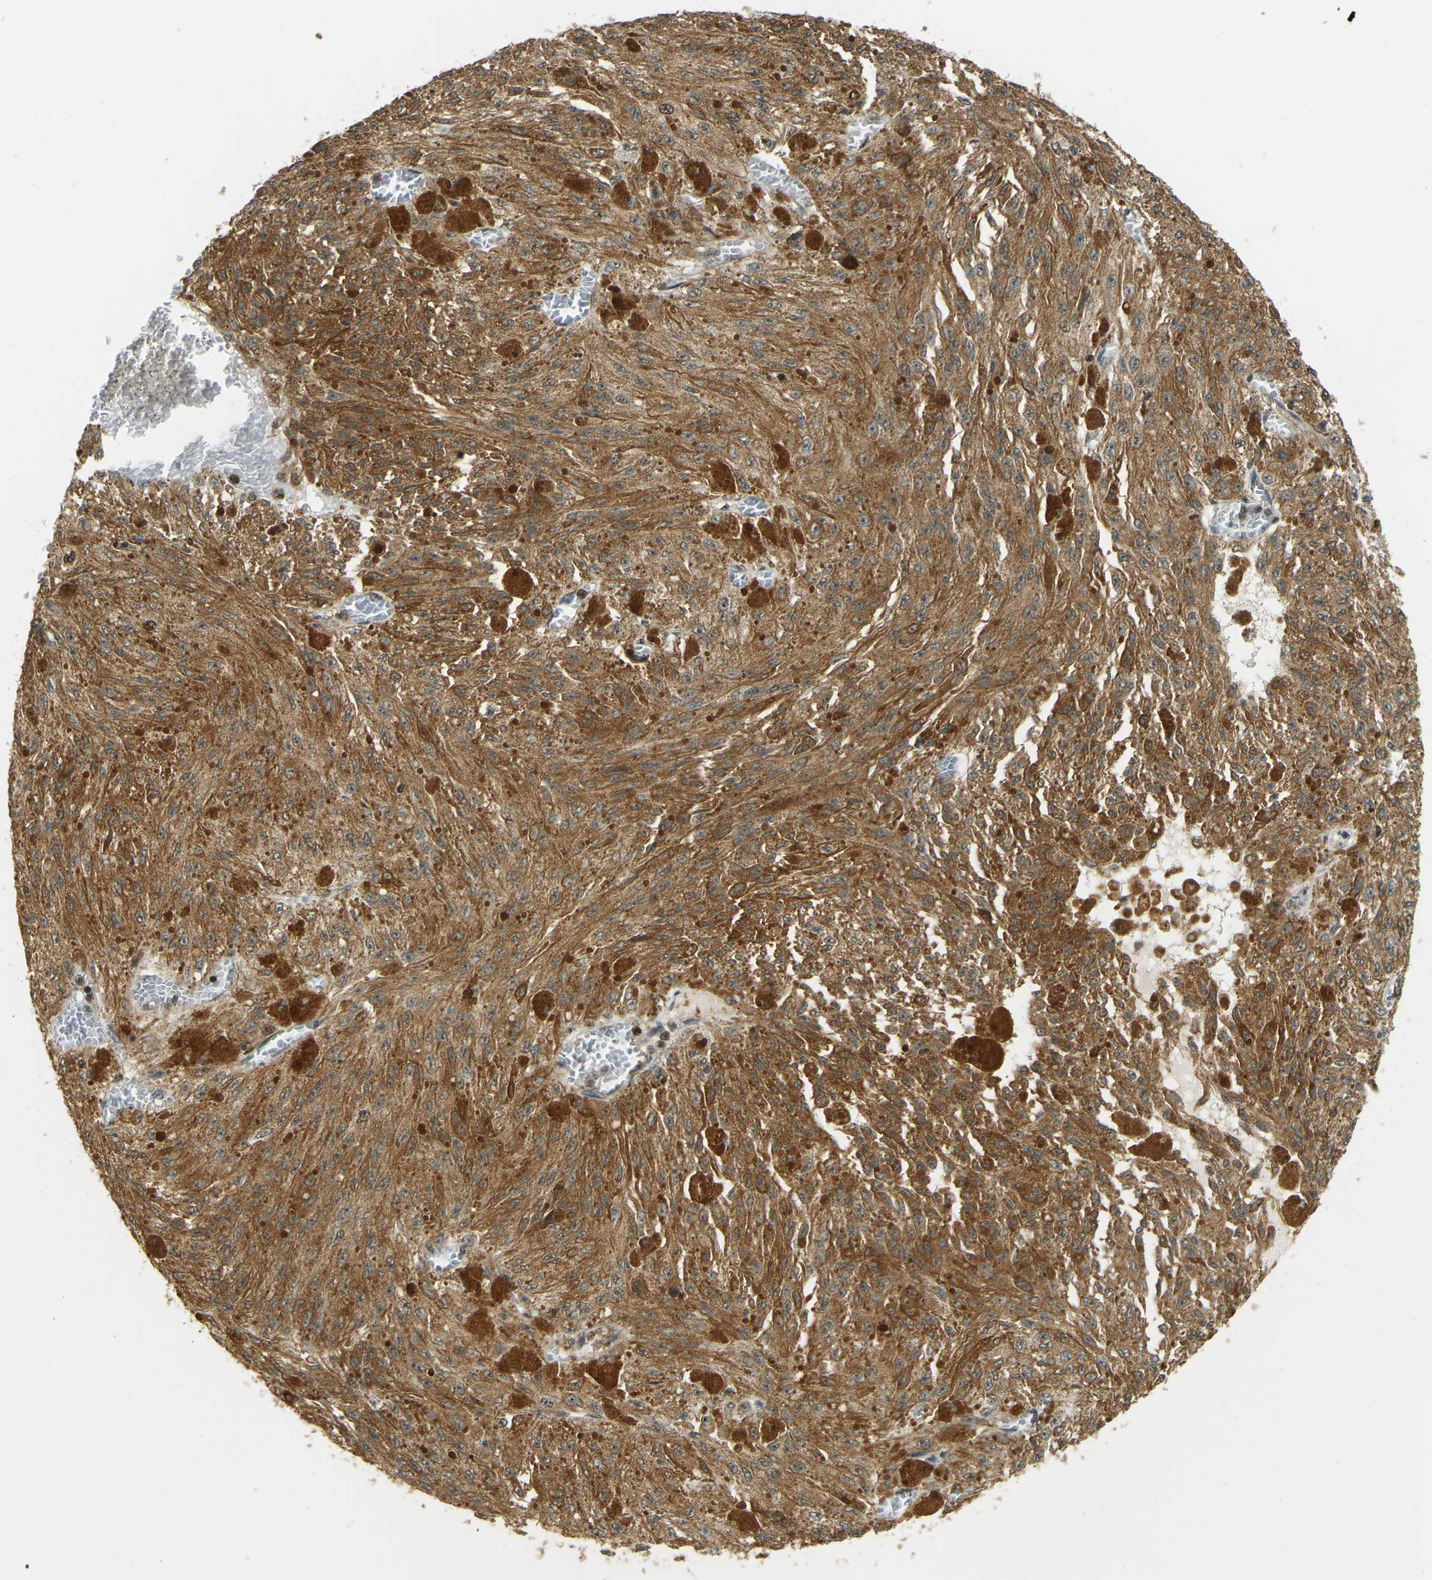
{"staining": {"intensity": "moderate", "quantity": ">75%", "location": "cytoplasmic/membranous"}, "tissue": "melanoma", "cell_type": "Tumor cells", "image_type": "cancer", "snomed": [{"axis": "morphology", "description": "Malignant melanoma, NOS"}, {"axis": "topography", "description": "Other"}], "caption": "An IHC histopathology image of tumor tissue is shown. Protein staining in brown highlights moderate cytoplasmic/membranous positivity in melanoma within tumor cells.", "gene": "BRF2", "patient": {"sex": "male", "age": 79}}